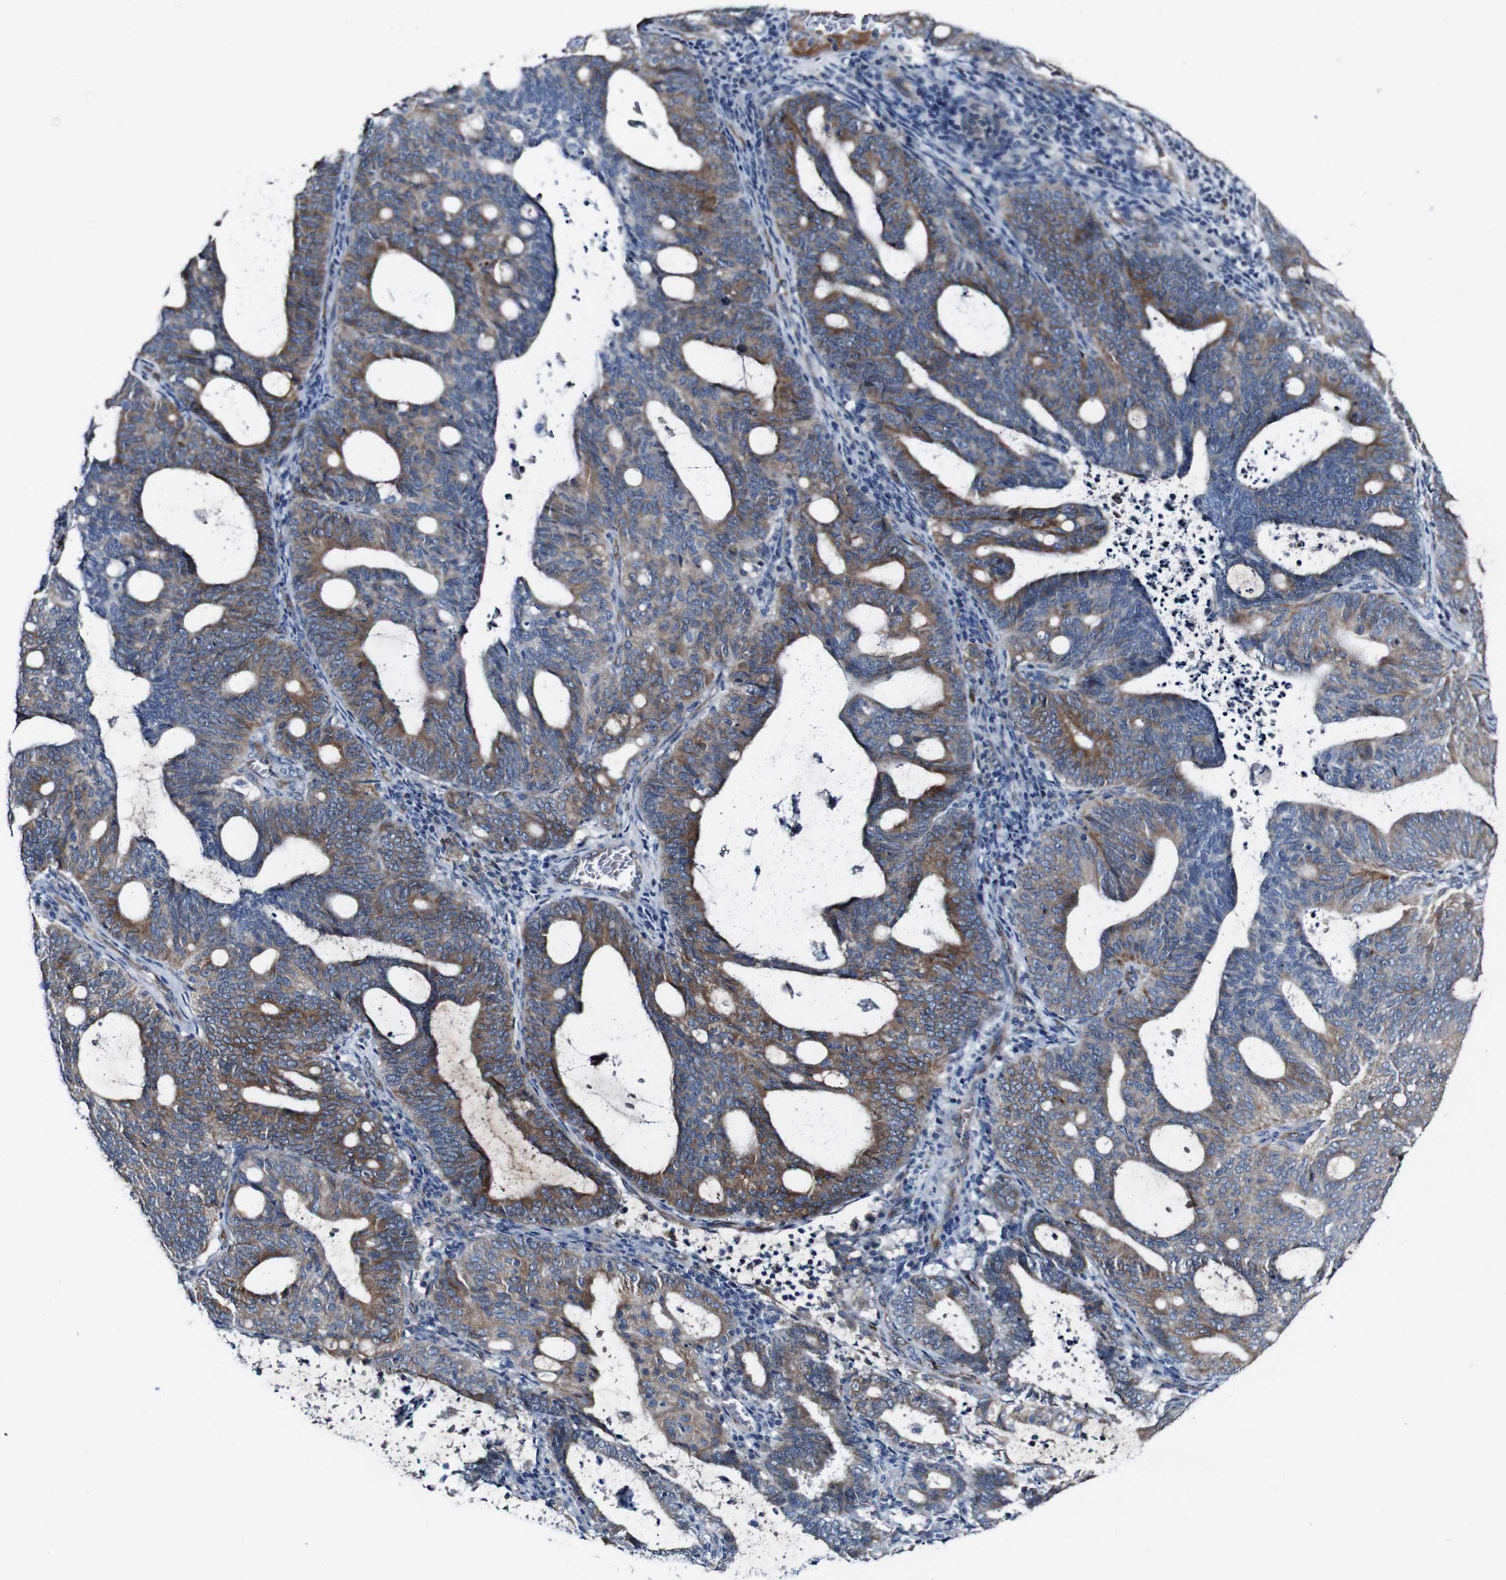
{"staining": {"intensity": "moderate", "quantity": ">75%", "location": "cytoplasmic/membranous"}, "tissue": "endometrial cancer", "cell_type": "Tumor cells", "image_type": "cancer", "snomed": [{"axis": "morphology", "description": "Adenocarcinoma, NOS"}, {"axis": "topography", "description": "Uterus"}], "caption": "Immunohistochemistry (IHC) of human adenocarcinoma (endometrial) shows medium levels of moderate cytoplasmic/membranous staining in approximately >75% of tumor cells.", "gene": "GRAMD1A", "patient": {"sex": "female", "age": 83}}